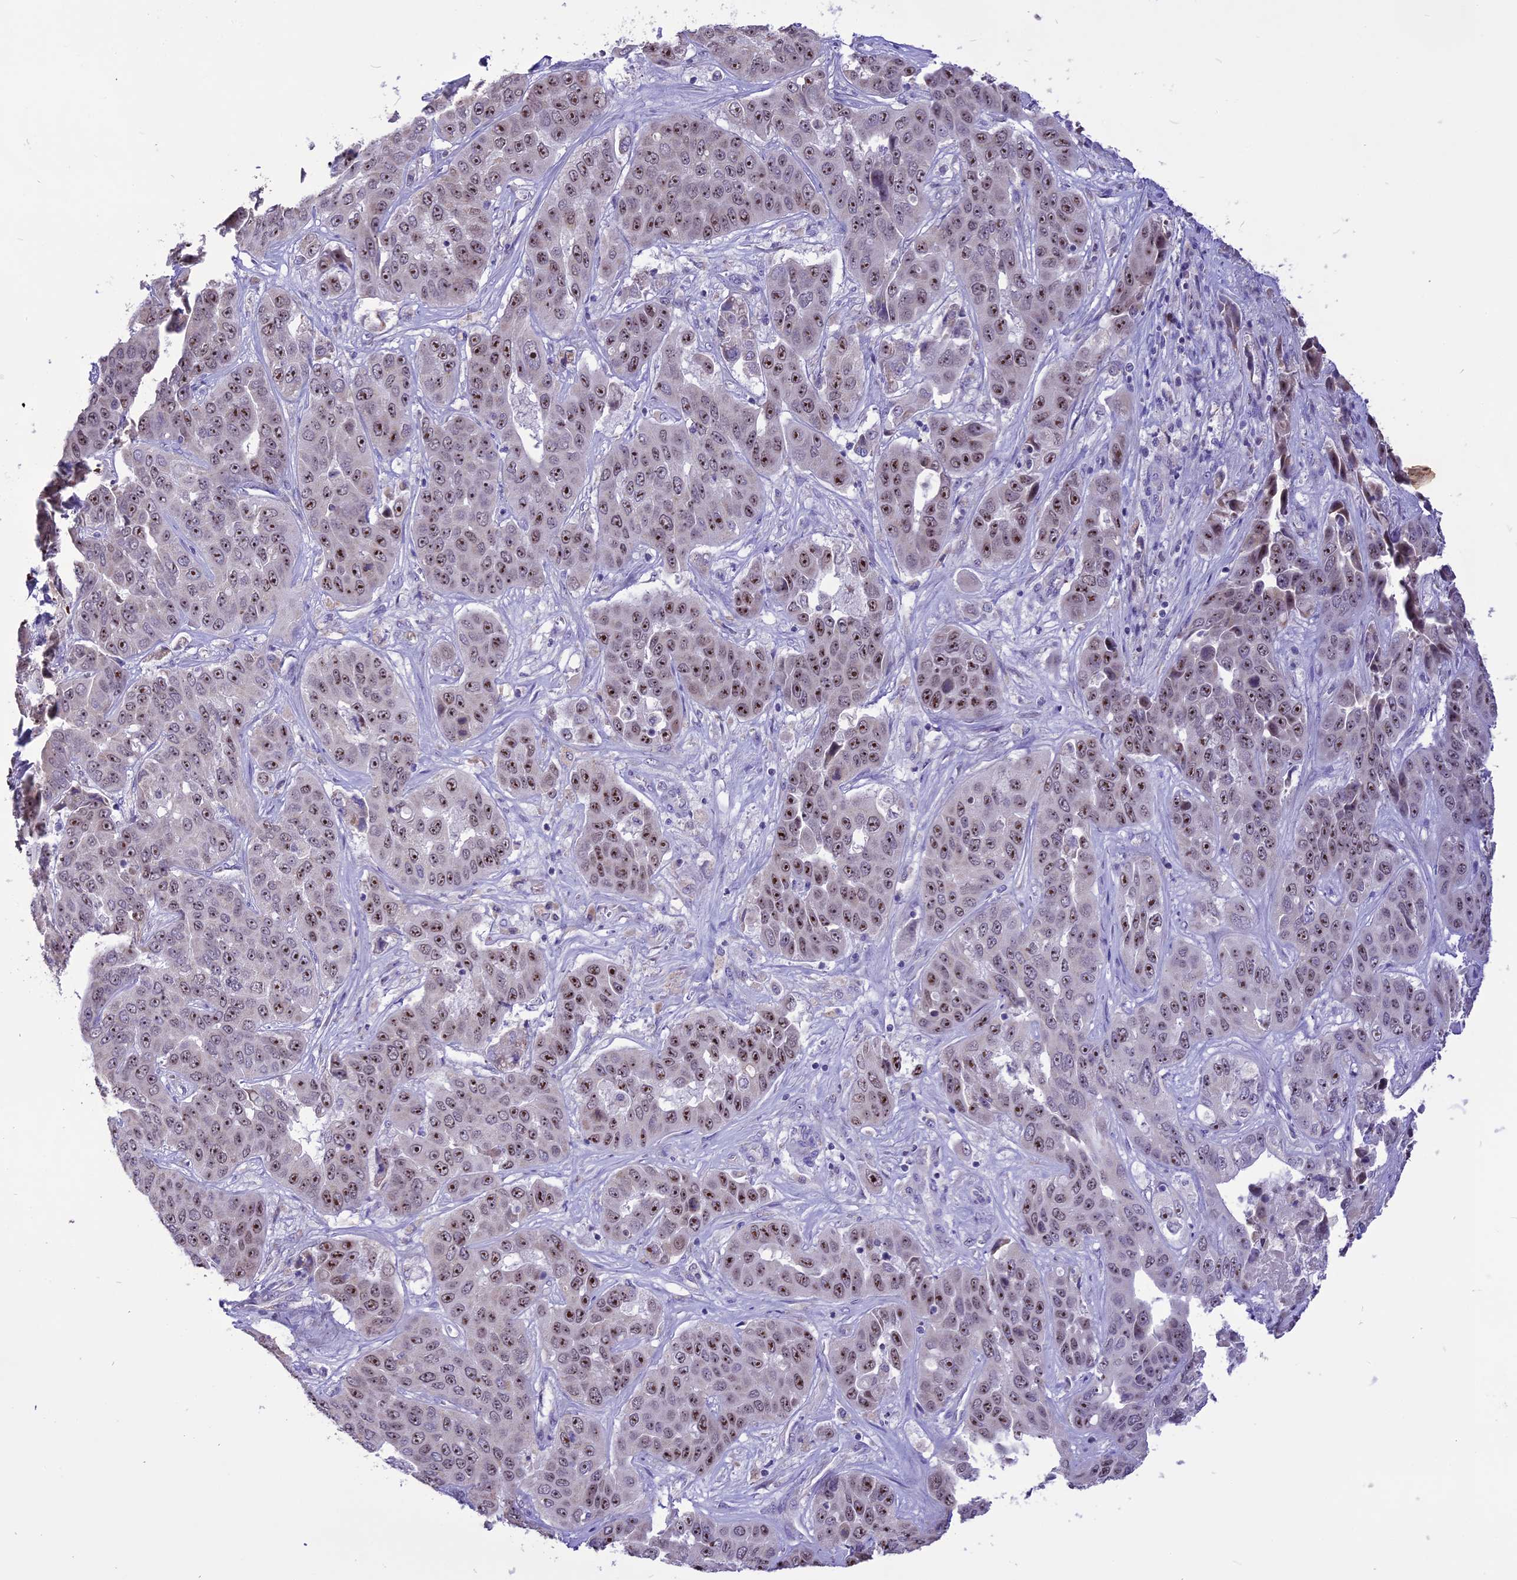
{"staining": {"intensity": "strong", "quantity": ">75%", "location": "nuclear"}, "tissue": "liver cancer", "cell_type": "Tumor cells", "image_type": "cancer", "snomed": [{"axis": "morphology", "description": "Cholangiocarcinoma"}, {"axis": "topography", "description": "Liver"}], "caption": "Liver cancer (cholangiocarcinoma) stained with DAB IHC exhibits high levels of strong nuclear positivity in approximately >75% of tumor cells.", "gene": "CMSS1", "patient": {"sex": "female", "age": 52}}